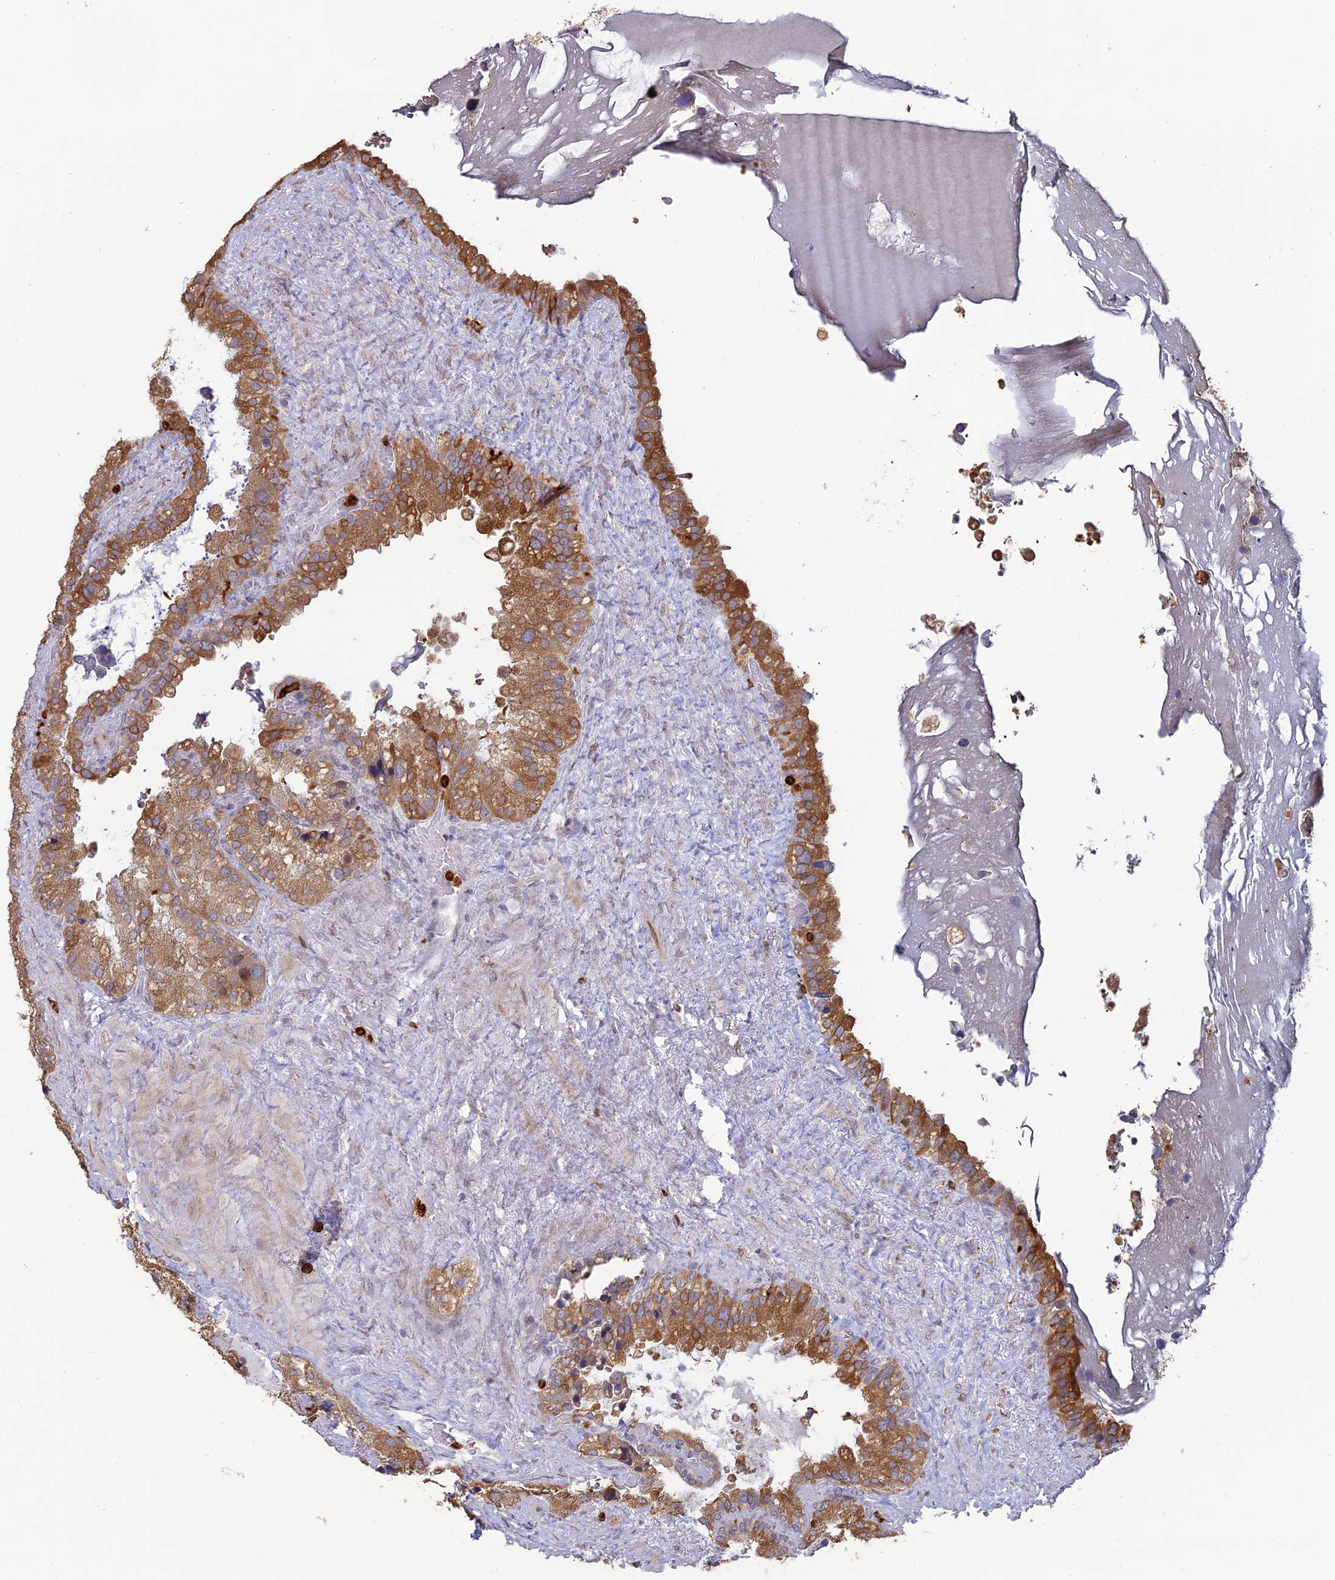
{"staining": {"intensity": "moderate", "quantity": ">75%", "location": "cytoplasmic/membranous"}, "tissue": "seminal vesicle", "cell_type": "Glandular cells", "image_type": "normal", "snomed": [{"axis": "morphology", "description": "Normal tissue, NOS"}, {"axis": "topography", "description": "Prostate"}, {"axis": "topography", "description": "Seminal veicle"}], "caption": "Seminal vesicle stained for a protein (brown) reveals moderate cytoplasmic/membranous positive positivity in approximately >75% of glandular cells.", "gene": "APOBR", "patient": {"sex": "male", "age": 68}}